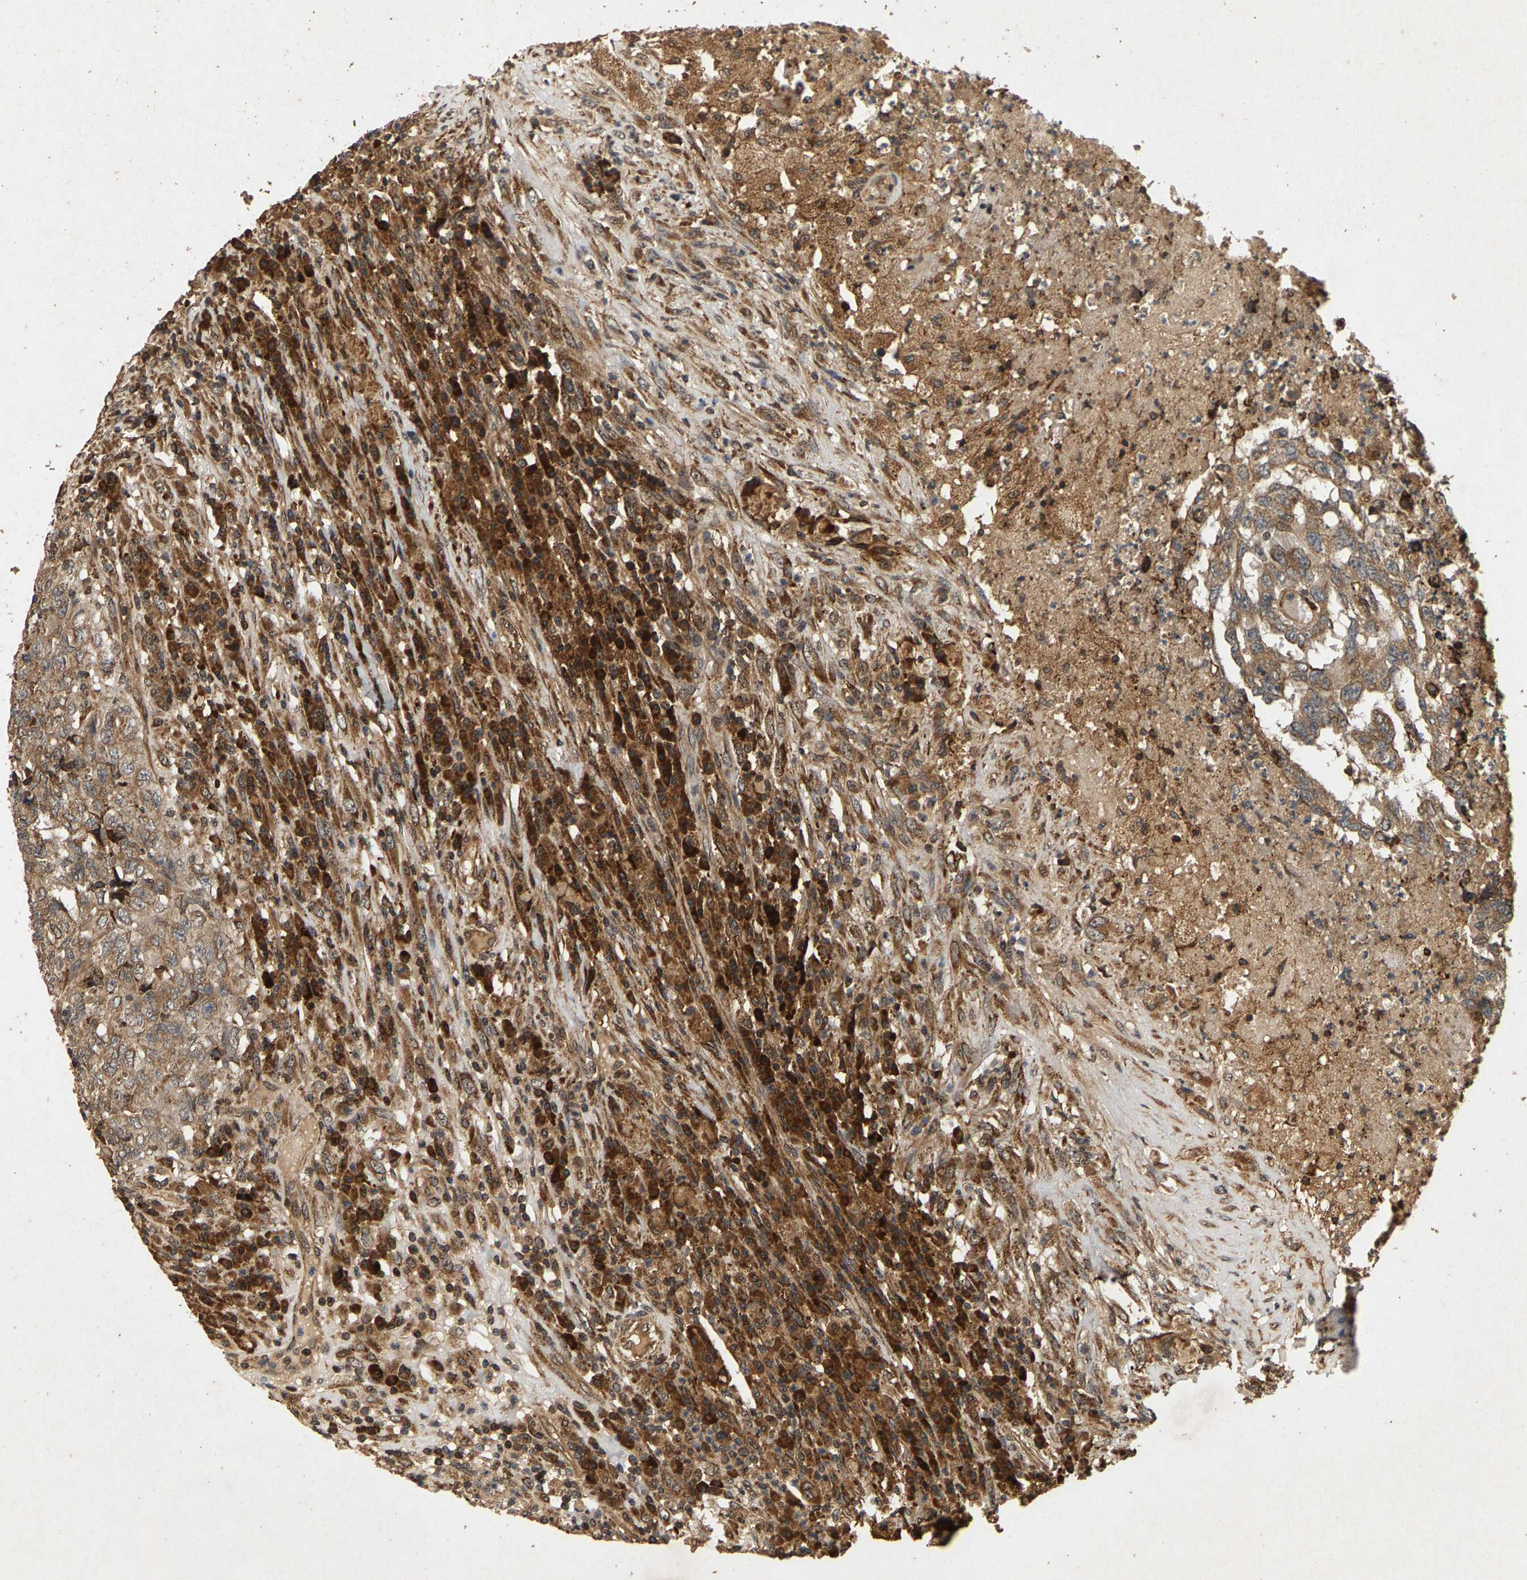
{"staining": {"intensity": "weak", "quantity": ">75%", "location": "cytoplasmic/membranous"}, "tissue": "testis cancer", "cell_type": "Tumor cells", "image_type": "cancer", "snomed": [{"axis": "morphology", "description": "Necrosis, NOS"}, {"axis": "morphology", "description": "Carcinoma, Embryonal, NOS"}, {"axis": "topography", "description": "Testis"}], "caption": "Immunohistochemical staining of human testis embryonal carcinoma exhibits weak cytoplasmic/membranous protein positivity in approximately >75% of tumor cells.", "gene": "CIDEC", "patient": {"sex": "male", "age": 19}}